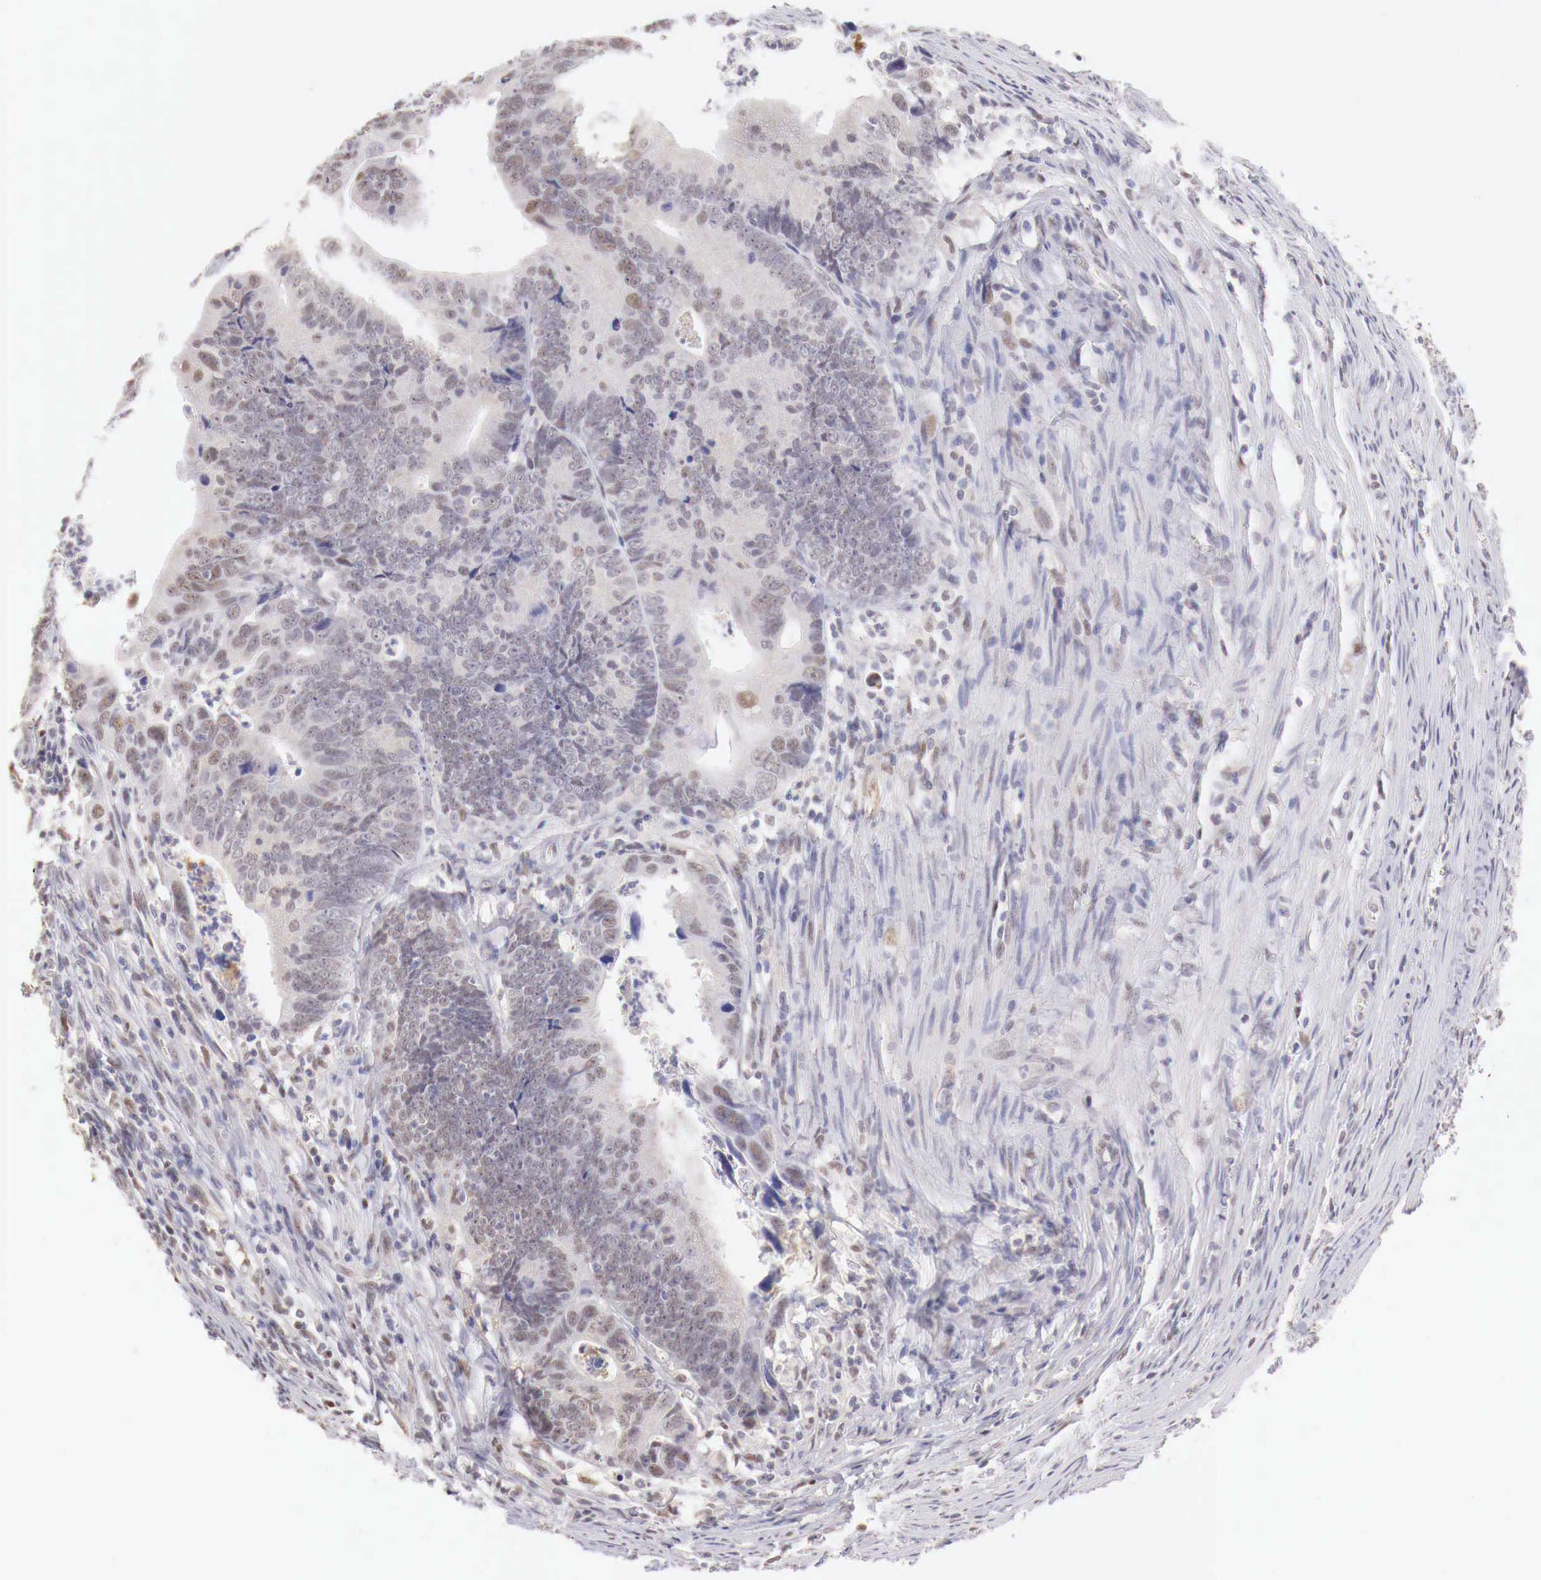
{"staining": {"intensity": "weak", "quantity": "25%-75%", "location": "nuclear"}, "tissue": "colorectal cancer", "cell_type": "Tumor cells", "image_type": "cancer", "snomed": [{"axis": "morphology", "description": "Adenocarcinoma, NOS"}, {"axis": "topography", "description": "Colon"}], "caption": "Weak nuclear protein expression is identified in about 25%-75% of tumor cells in colorectal adenocarcinoma. The staining is performed using DAB brown chromogen to label protein expression. The nuclei are counter-stained blue using hematoxylin.", "gene": "UBA1", "patient": {"sex": "female", "age": 78}}